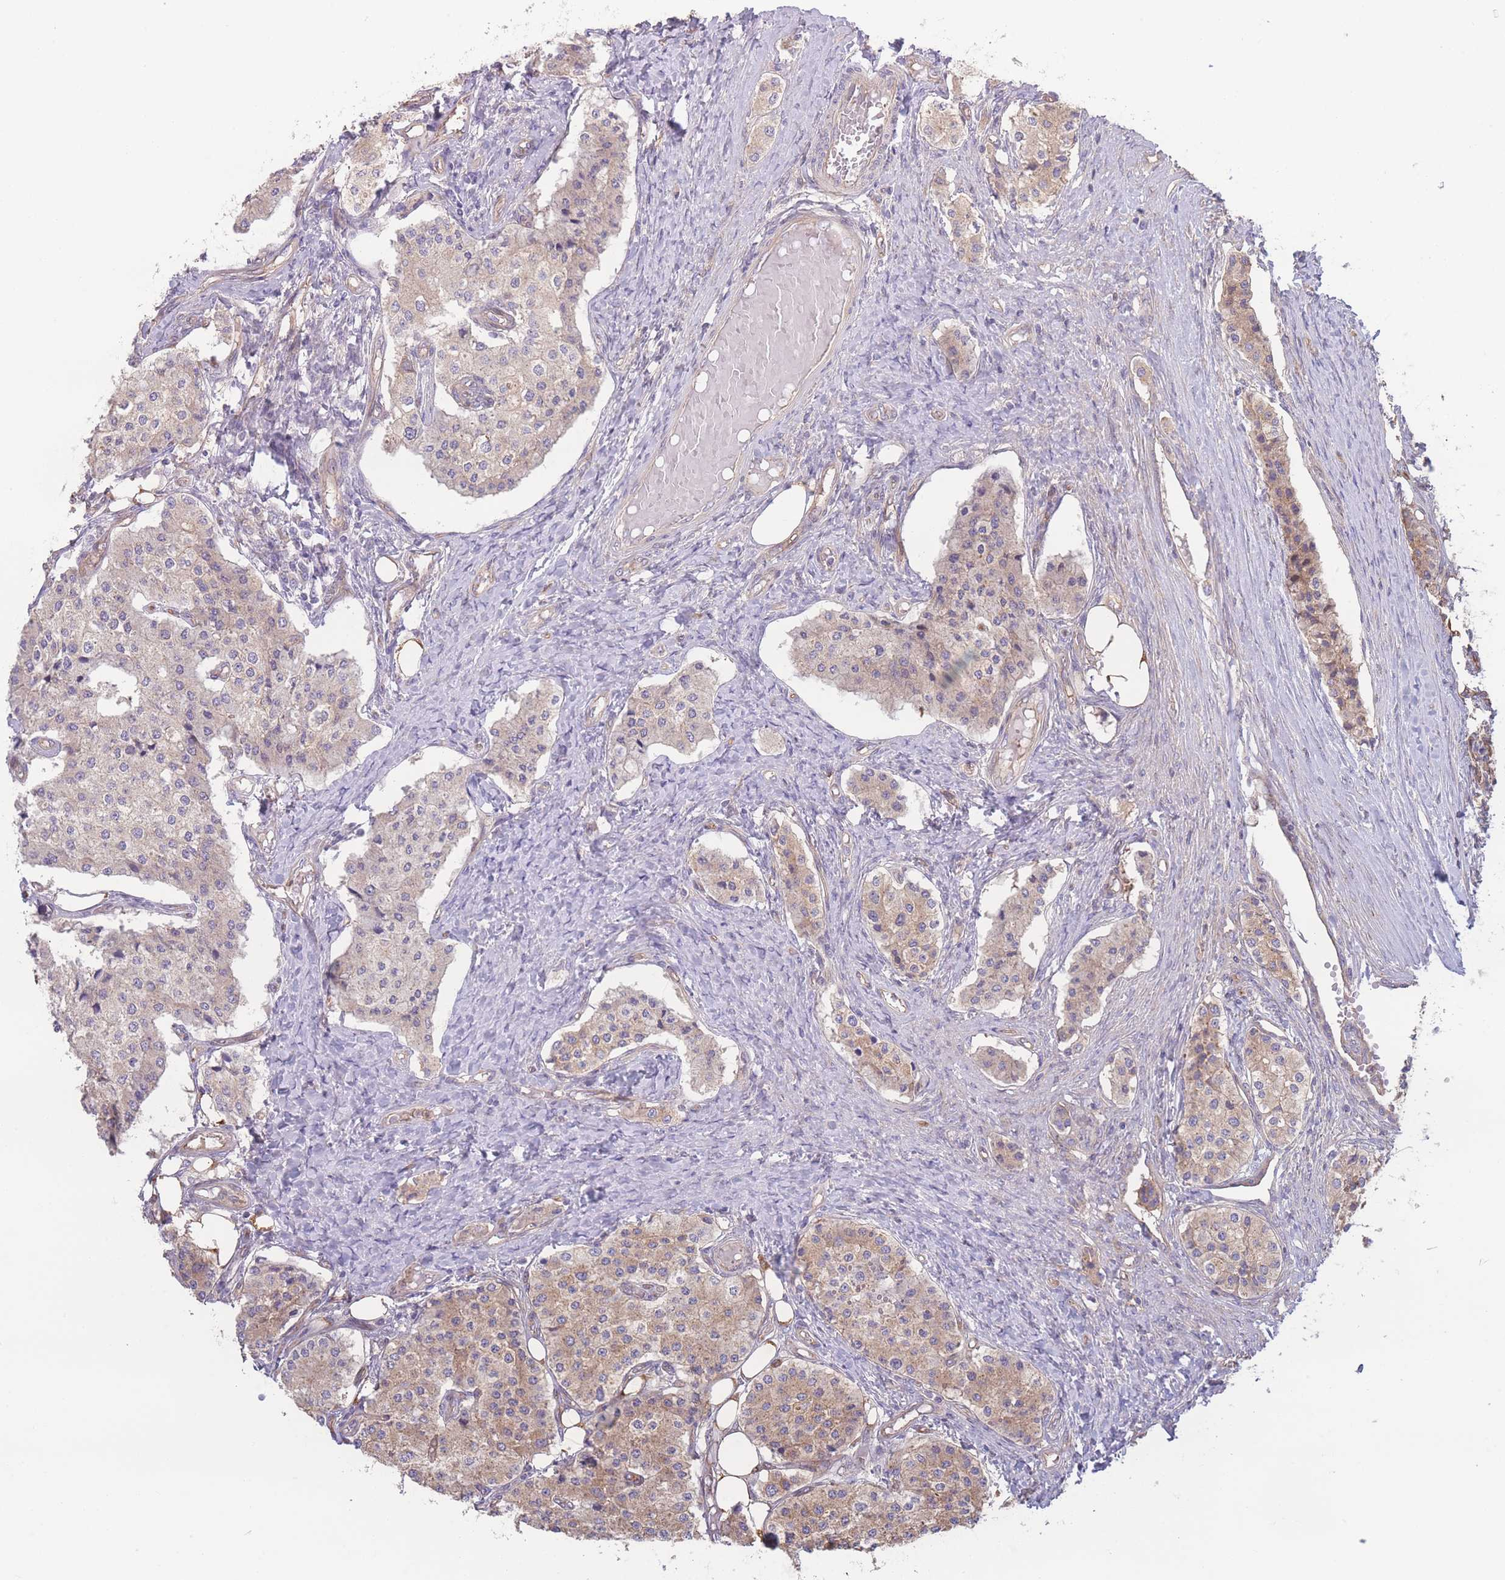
{"staining": {"intensity": "weak", "quantity": "25%-75%", "location": "cytoplasmic/membranous"}, "tissue": "carcinoid", "cell_type": "Tumor cells", "image_type": "cancer", "snomed": [{"axis": "morphology", "description": "Carcinoid, malignant, NOS"}, {"axis": "topography", "description": "Colon"}], "caption": "Protein staining shows weak cytoplasmic/membranous expression in about 25%-75% of tumor cells in carcinoid.", "gene": "STEAP3", "patient": {"sex": "female", "age": 52}}